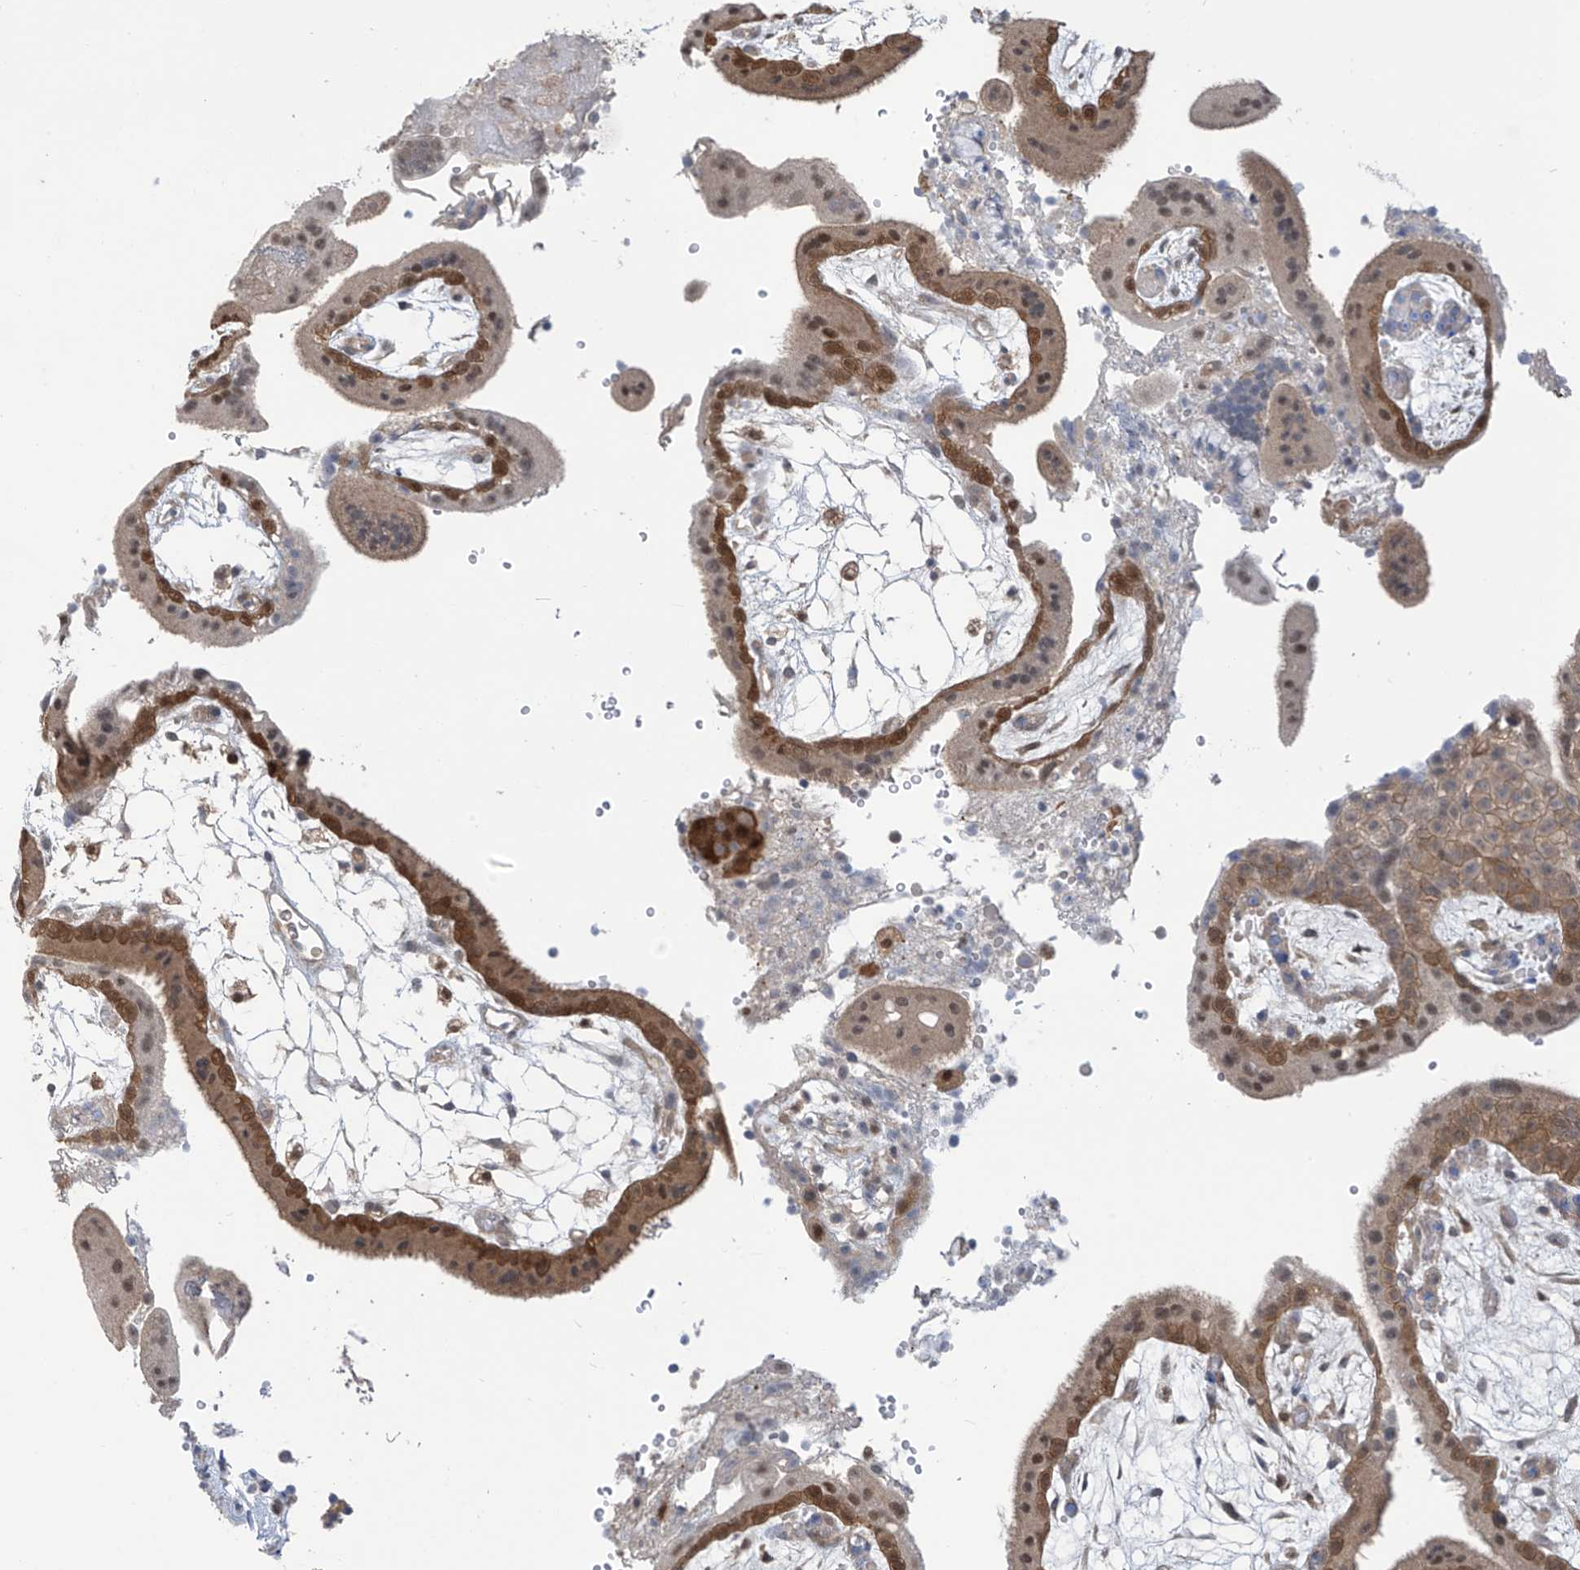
{"staining": {"intensity": "moderate", "quantity": ">75%", "location": "cytoplasmic/membranous,nuclear"}, "tissue": "placenta", "cell_type": "Trophoblastic cells", "image_type": "normal", "snomed": [{"axis": "morphology", "description": "Normal tissue, NOS"}, {"axis": "topography", "description": "Placenta"}], "caption": "Immunohistochemistry (DAB (3,3'-diaminobenzidine)) staining of unremarkable placenta shows moderate cytoplasmic/membranous,nuclear protein positivity in about >75% of trophoblastic cells. (Stains: DAB in brown, nuclei in blue, Microscopy: brightfield microscopy at high magnification).", "gene": "IDH1", "patient": {"sex": "female", "age": 18}}